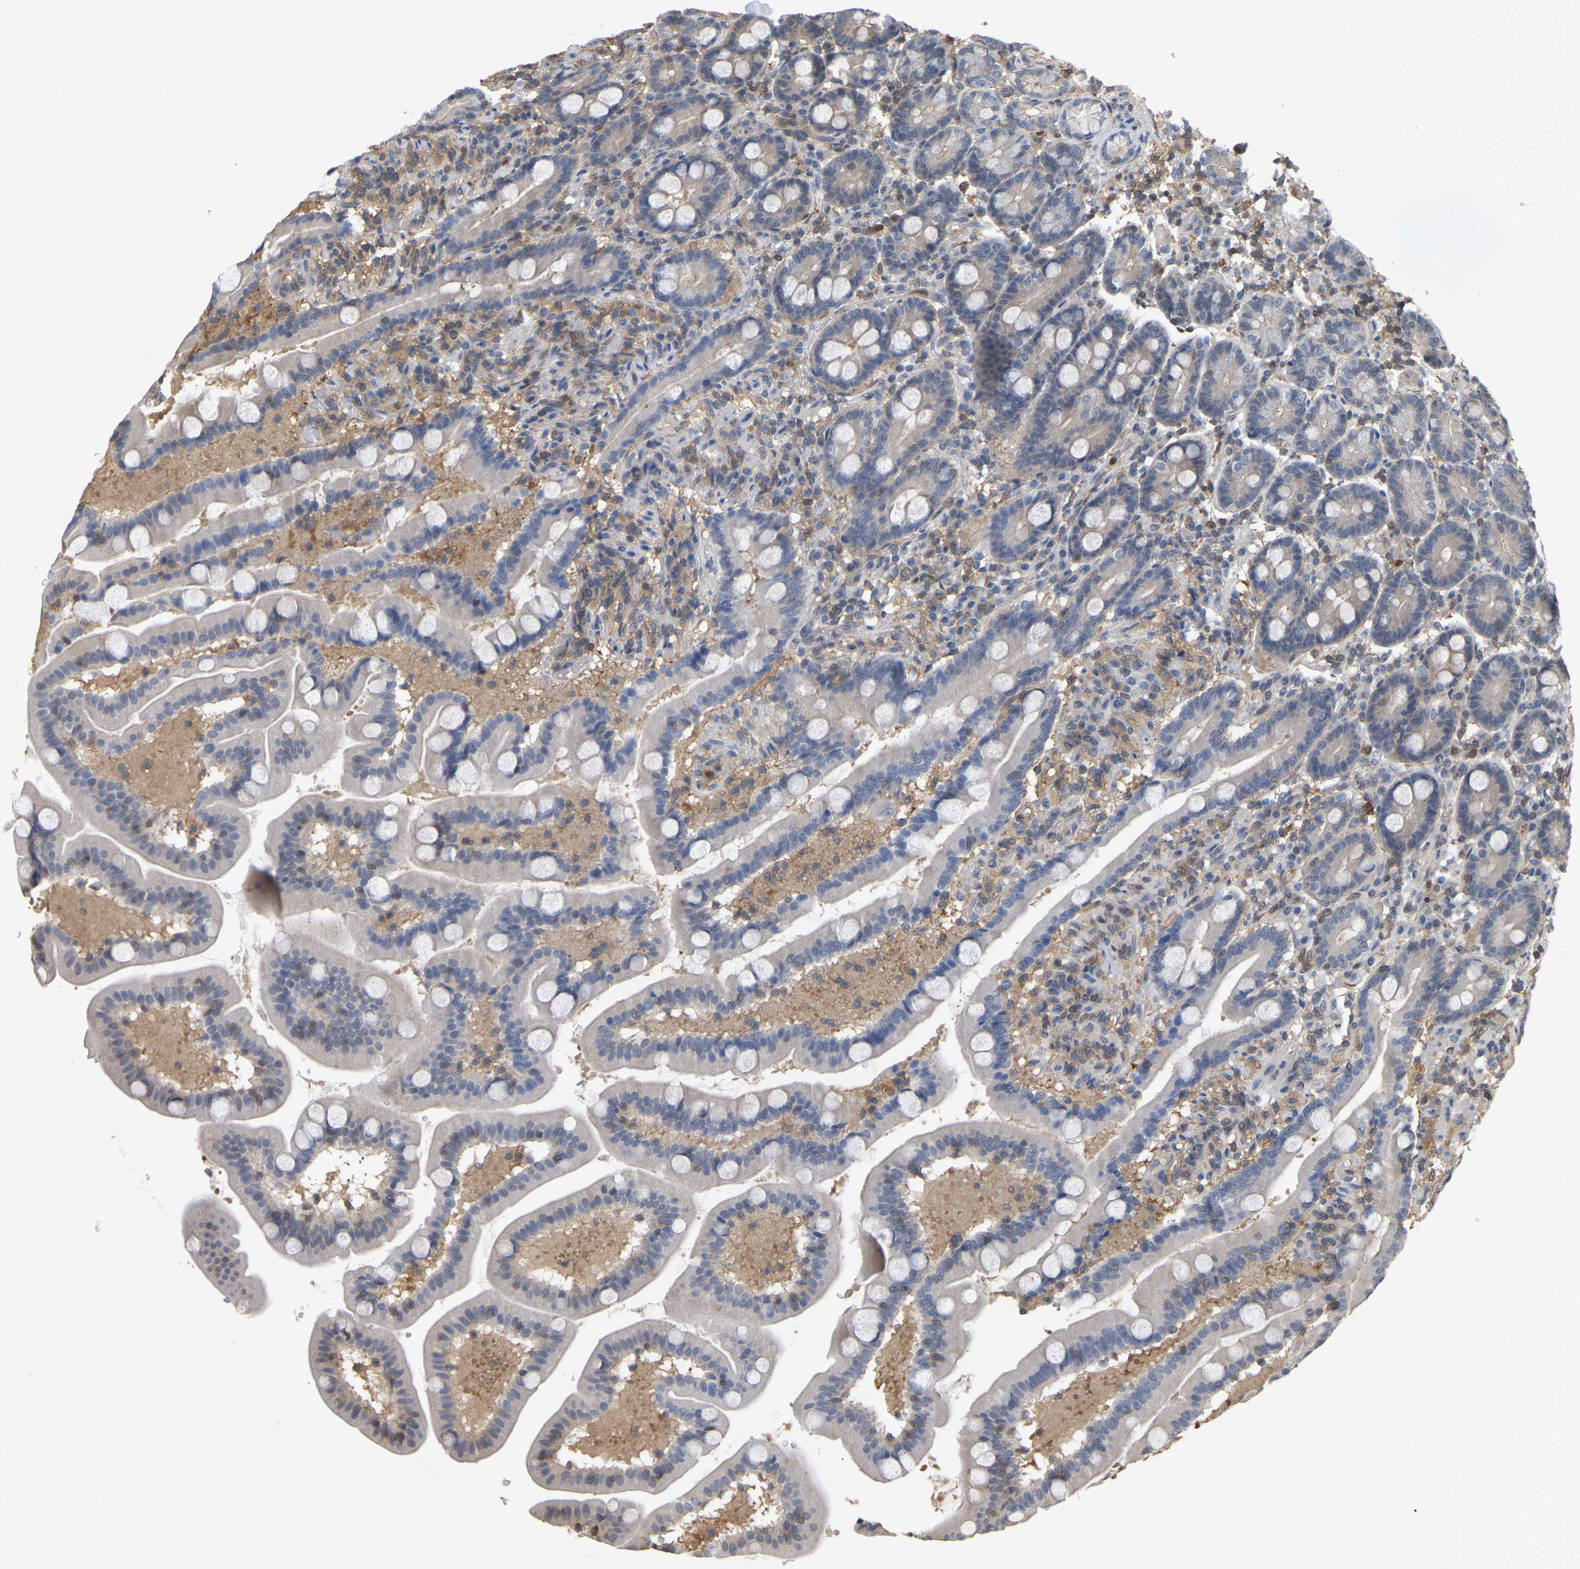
{"staining": {"intensity": "weak", "quantity": "<25%", "location": "cytoplasmic/membranous"}, "tissue": "duodenum", "cell_type": "Glandular cells", "image_type": "normal", "snomed": [{"axis": "morphology", "description": "Normal tissue, NOS"}, {"axis": "topography", "description": "Duodenum"}], "caption": "Benign duodenum was stained to show a protein in brown. There is no significant positivity in glandular cells. Brightfield microscopy of immunohistochemistry (IHC) stained with DAB (3,3'-diaminobenzidine) (brown) and hematoxylin (blue), captured at high magnification.", "gene": "MTPN", "patient": {"sex": "male", "age": 54}}